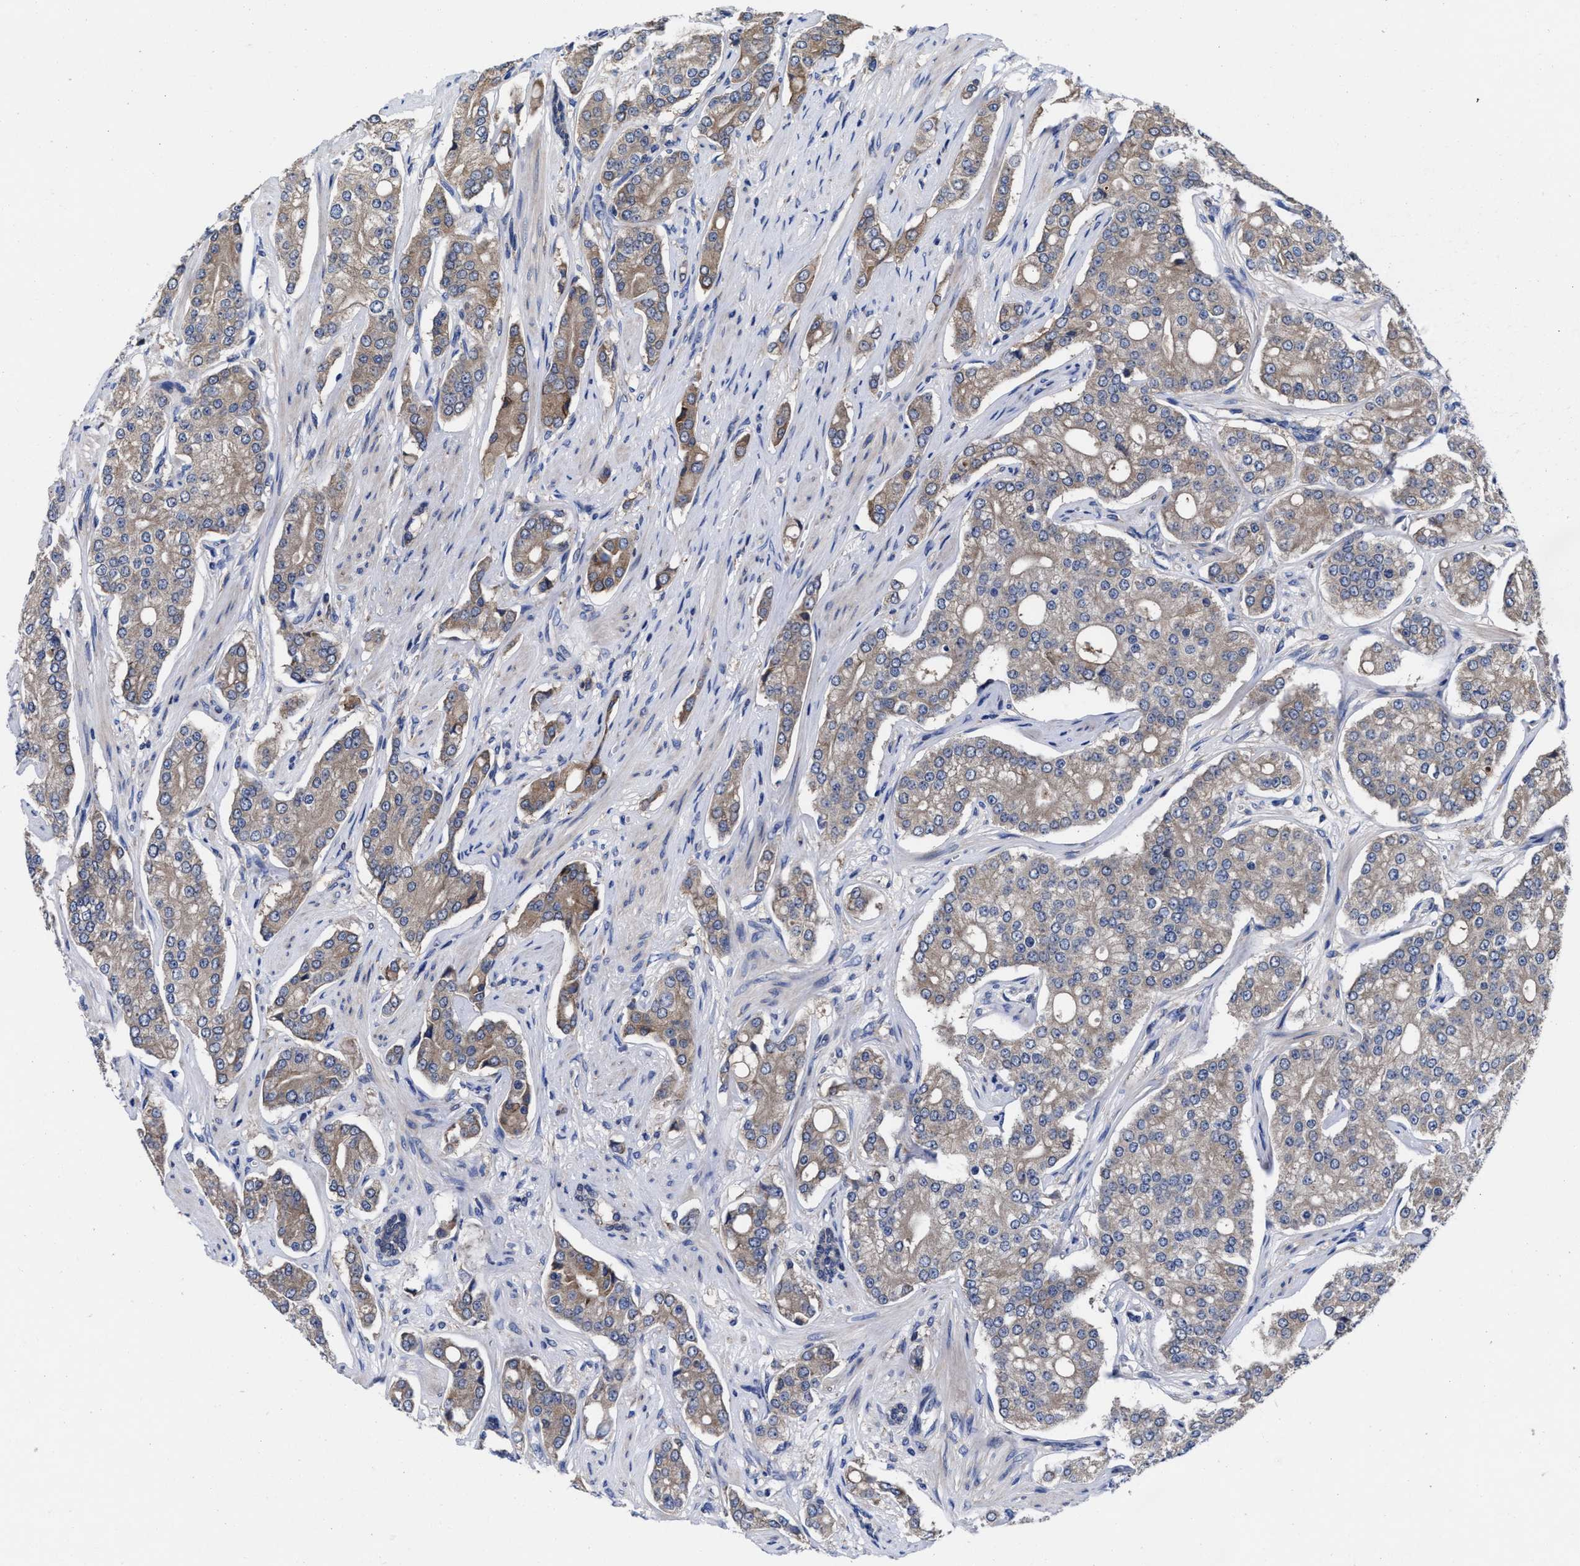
{"staining": {"intensity": "weak", "quantity": ">75%", "location": "cytoplasmic/membranous"}, "tissue": "prostate cancer", "cell_type": "Tumor cells", "image_type": "cancer", "snomed": [{"axis": "morphology", "description": "Adenocarcinoma, High grade"}, {"axis": "topography", "description": "Prostate"}], "caption": "Brown immunohistochemical staining in prostate adenocarcinoma (high-grade) demonstrates weak cytoplasmic/membranous expression in approximately >75% of tumor cells.", "gene": "TXNDC17", "patient": {"sex": "male", "age": 71}}